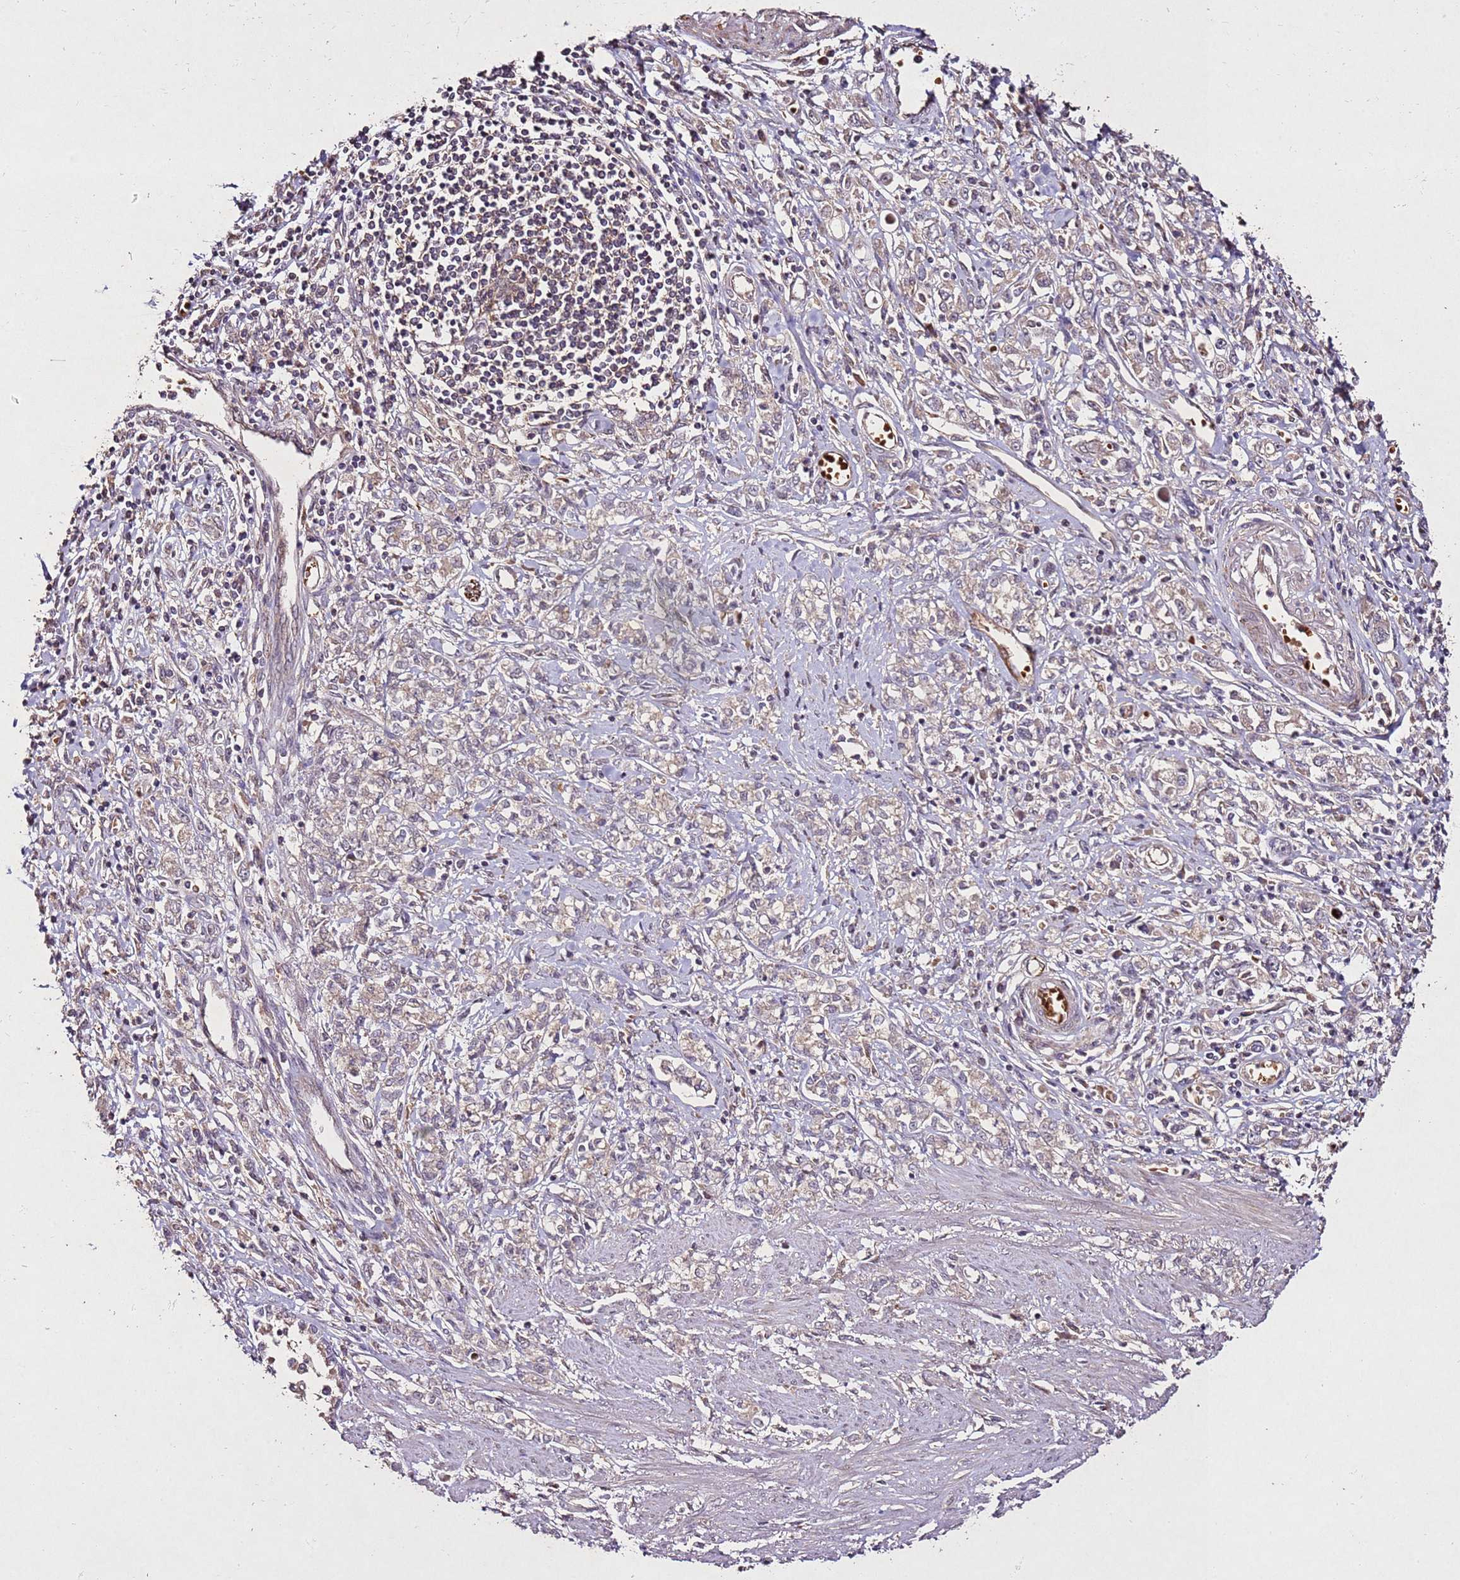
{"staining": {"intensity": "weak", "quantity": ">75%", "location": "cytoplasmic/membranous"}, "tissue": "stomach cancer", "cell_type": "Tumor cells", "image_type": "cancer", "snomed": [{"axis": "morphology", "description": "Adenocarcinoma, NOS"}, {"axis": "topography", "description": "Stomach"}], "caption": "Tumor cells exhibit low levels of weak cytoplasmic/membranous expression in approximately >75% of cells in stomach cancer (adenocarcinoma).", "gene": "PTMA", "patient": {"sex": "female", "age": 76}}